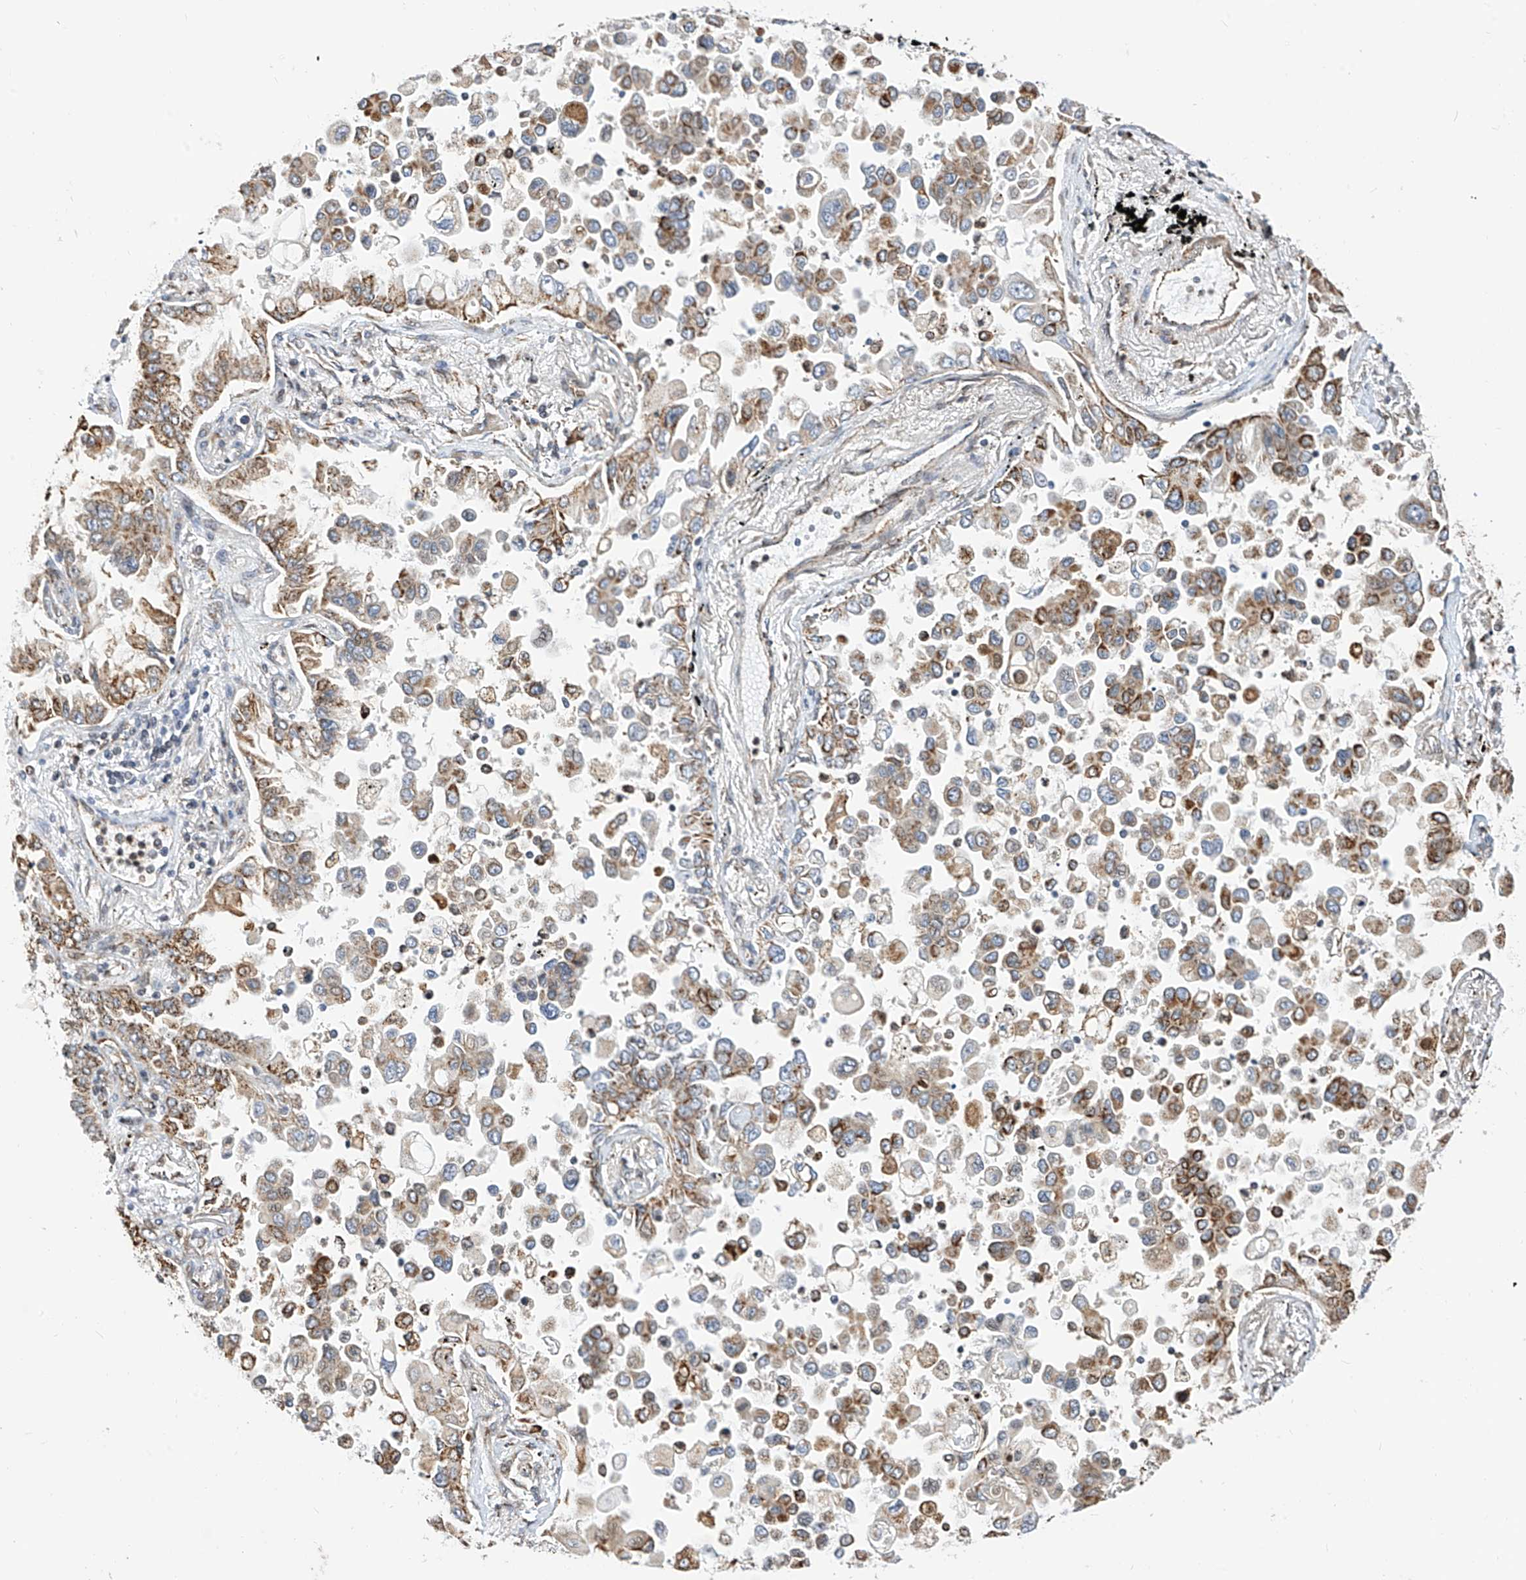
{"staining": {"intensity": "moderate", "quantity": ">75%", "location": "cytoplasmic/membranous"}, "tissue": "lung cancer", "cell_type": "Tumor cells", "image_type": "cancer", "snomed": [{"axis": "morphology", "description": "Adenocarcinoma, NOS"}, {"axis": "topography", "description": "Lung"}], "caption": "This histopathology image exhibits immunohistochemistry (IHC) staining of adenocarcinoma (lung), with medium moderate cytoplasmic/membranous positivity in approximately >75% of tumor cells.", "gene": "TTLL8", "patient": {"sex": "female", "age": 67}}